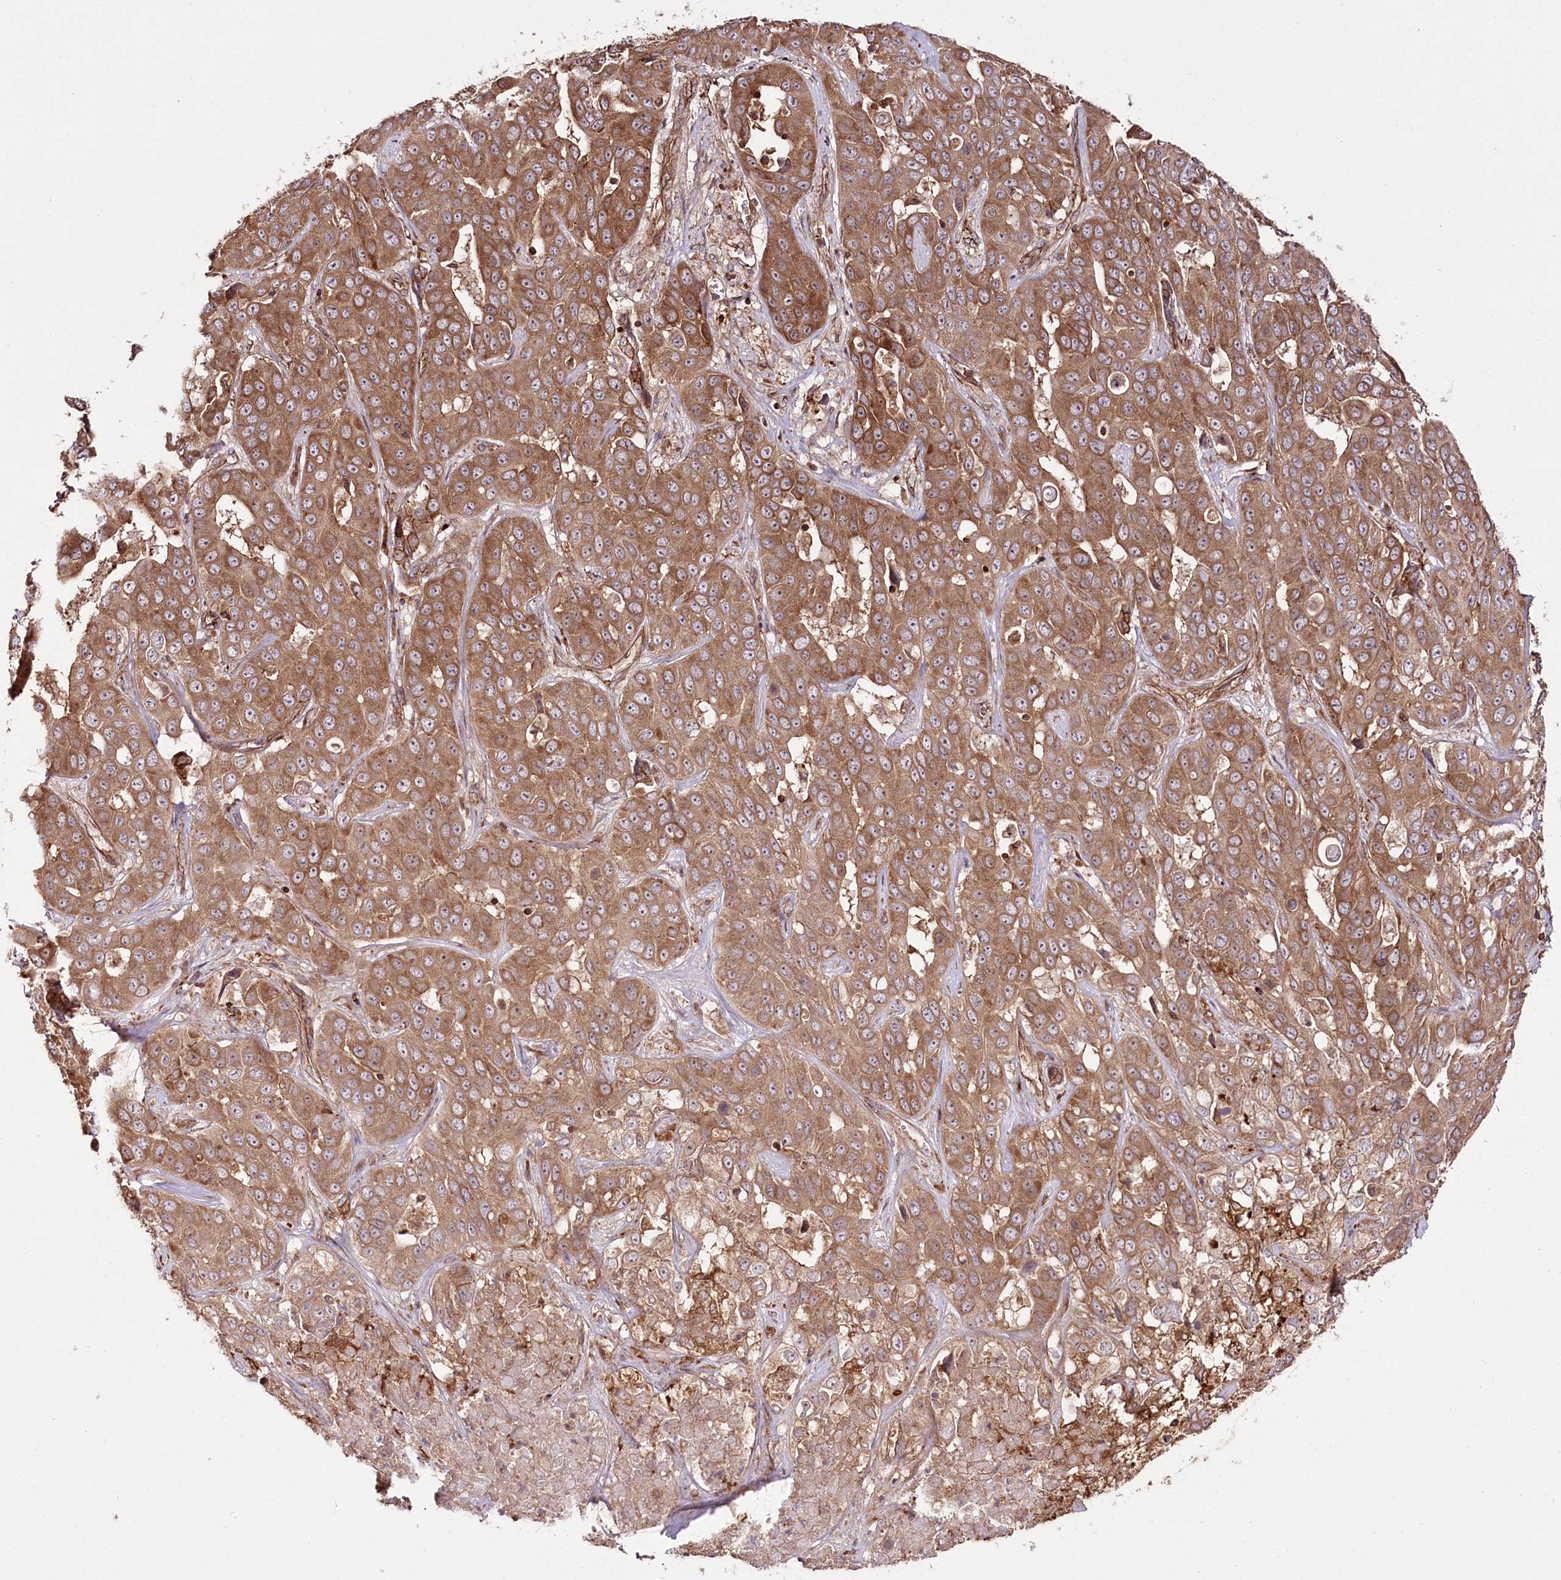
{"staining": {"intensity": "moderate", "quantity": ">75%", "location": "cytoplasmic/membranous"}, "tissue": "liver cancer", "cell_type": "Tumor cells", "image_type": "cancer", "snomed": [{"axis": "morphology", "description": "Cholangiocarcinoma"}, {"axis": "topography", "description": "Liver"}], "caption": "Liver cancer stained with DAB immunohistochemistry shows medium levels of moderate cytoplasmic/membranous positivity in approximately >75% of tumor cells.", "gene": "DHX29", "patient": {"sex": "female", "age": 52}}